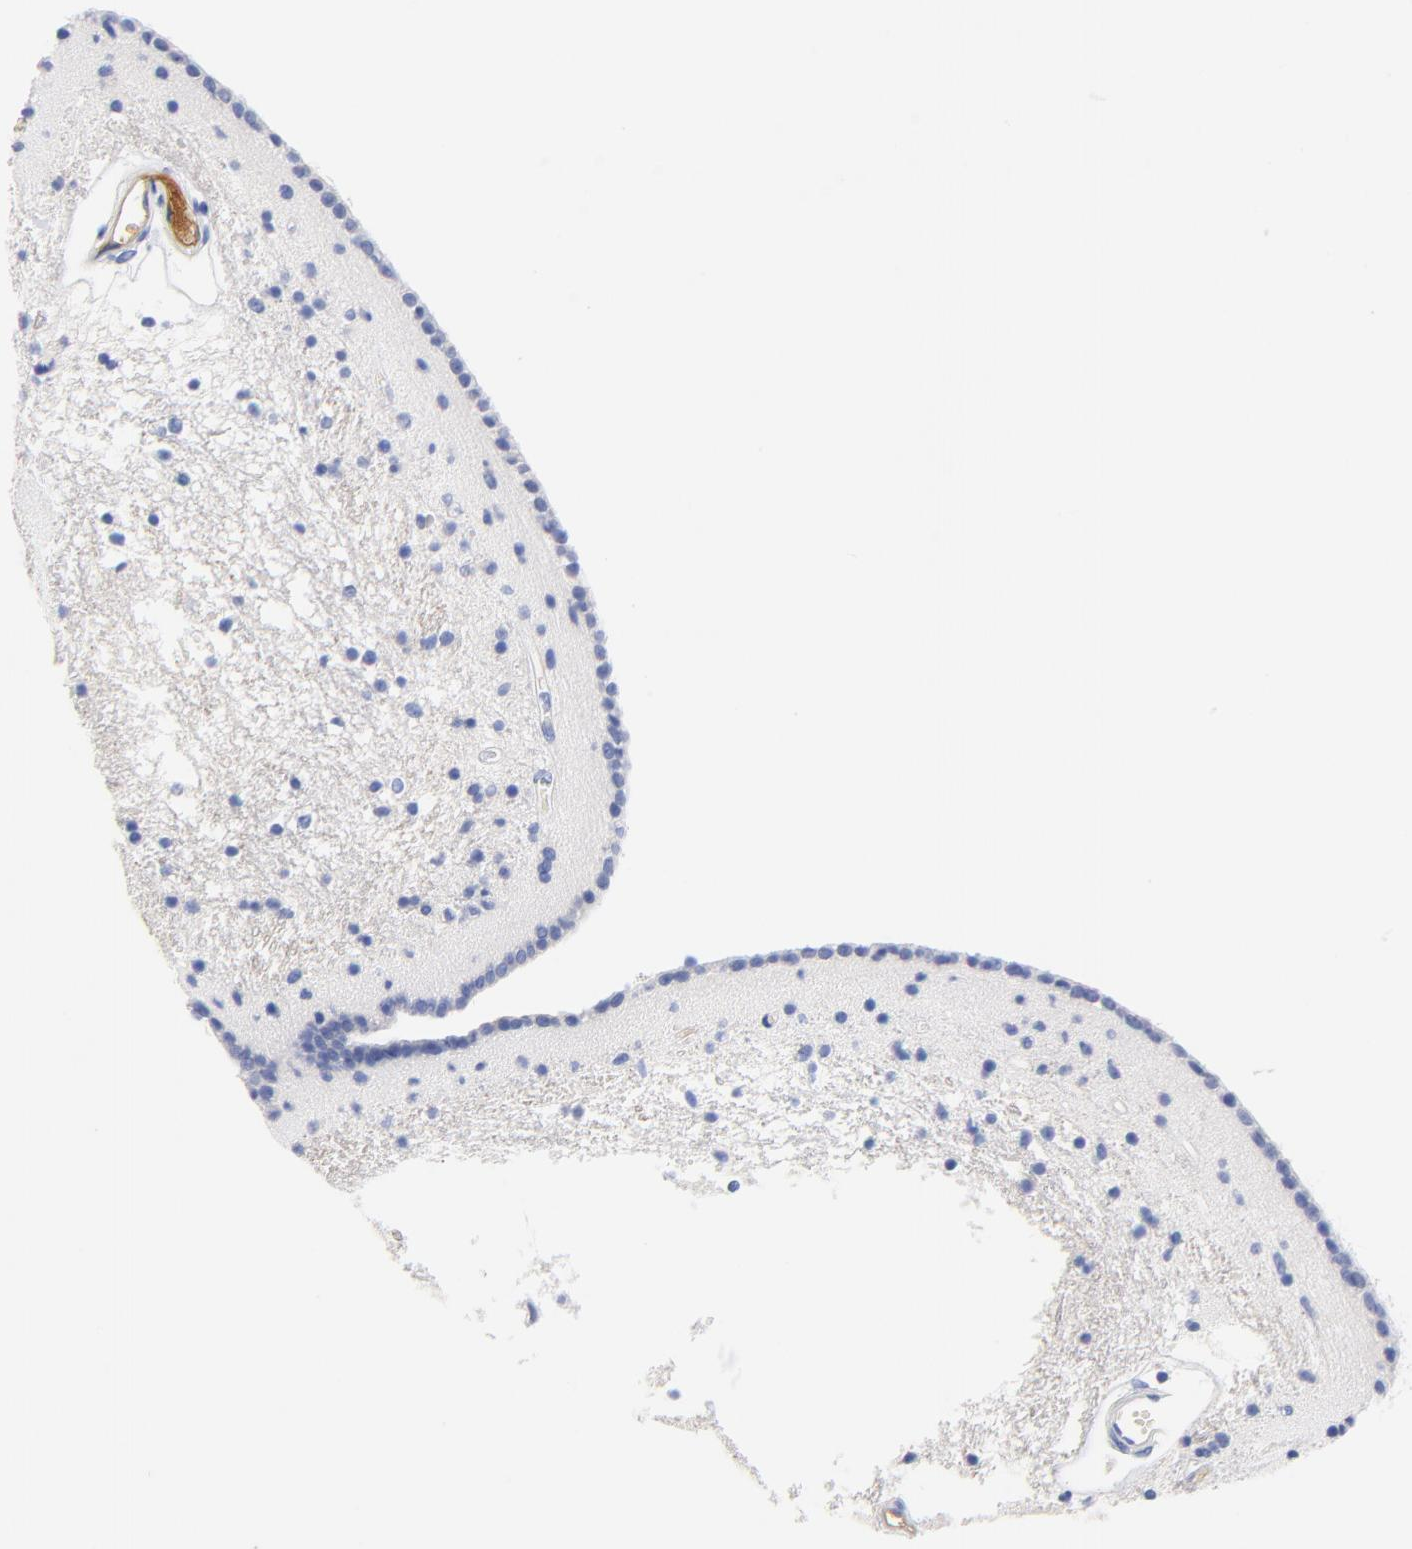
{"staining": {"intensity": "negative", "quantity": "none", "location": "none"}, "tissue": "caudate", "cell_type": "Glial cells", "image_type": "normal", "snomed": [{"axis": "morphology", "description": "Normal tissue, NOS"}, {"axis": "topography", "description": "Lateral ventricle wall"}], "caption": "DAB (3,3'-diaminobenzidine) immunohistochemical staining of unremarkable human caudate displays no significant positivity in glial cells.", "gene": "IGLV3", "patient": {"sex": "male", "age": 45}}